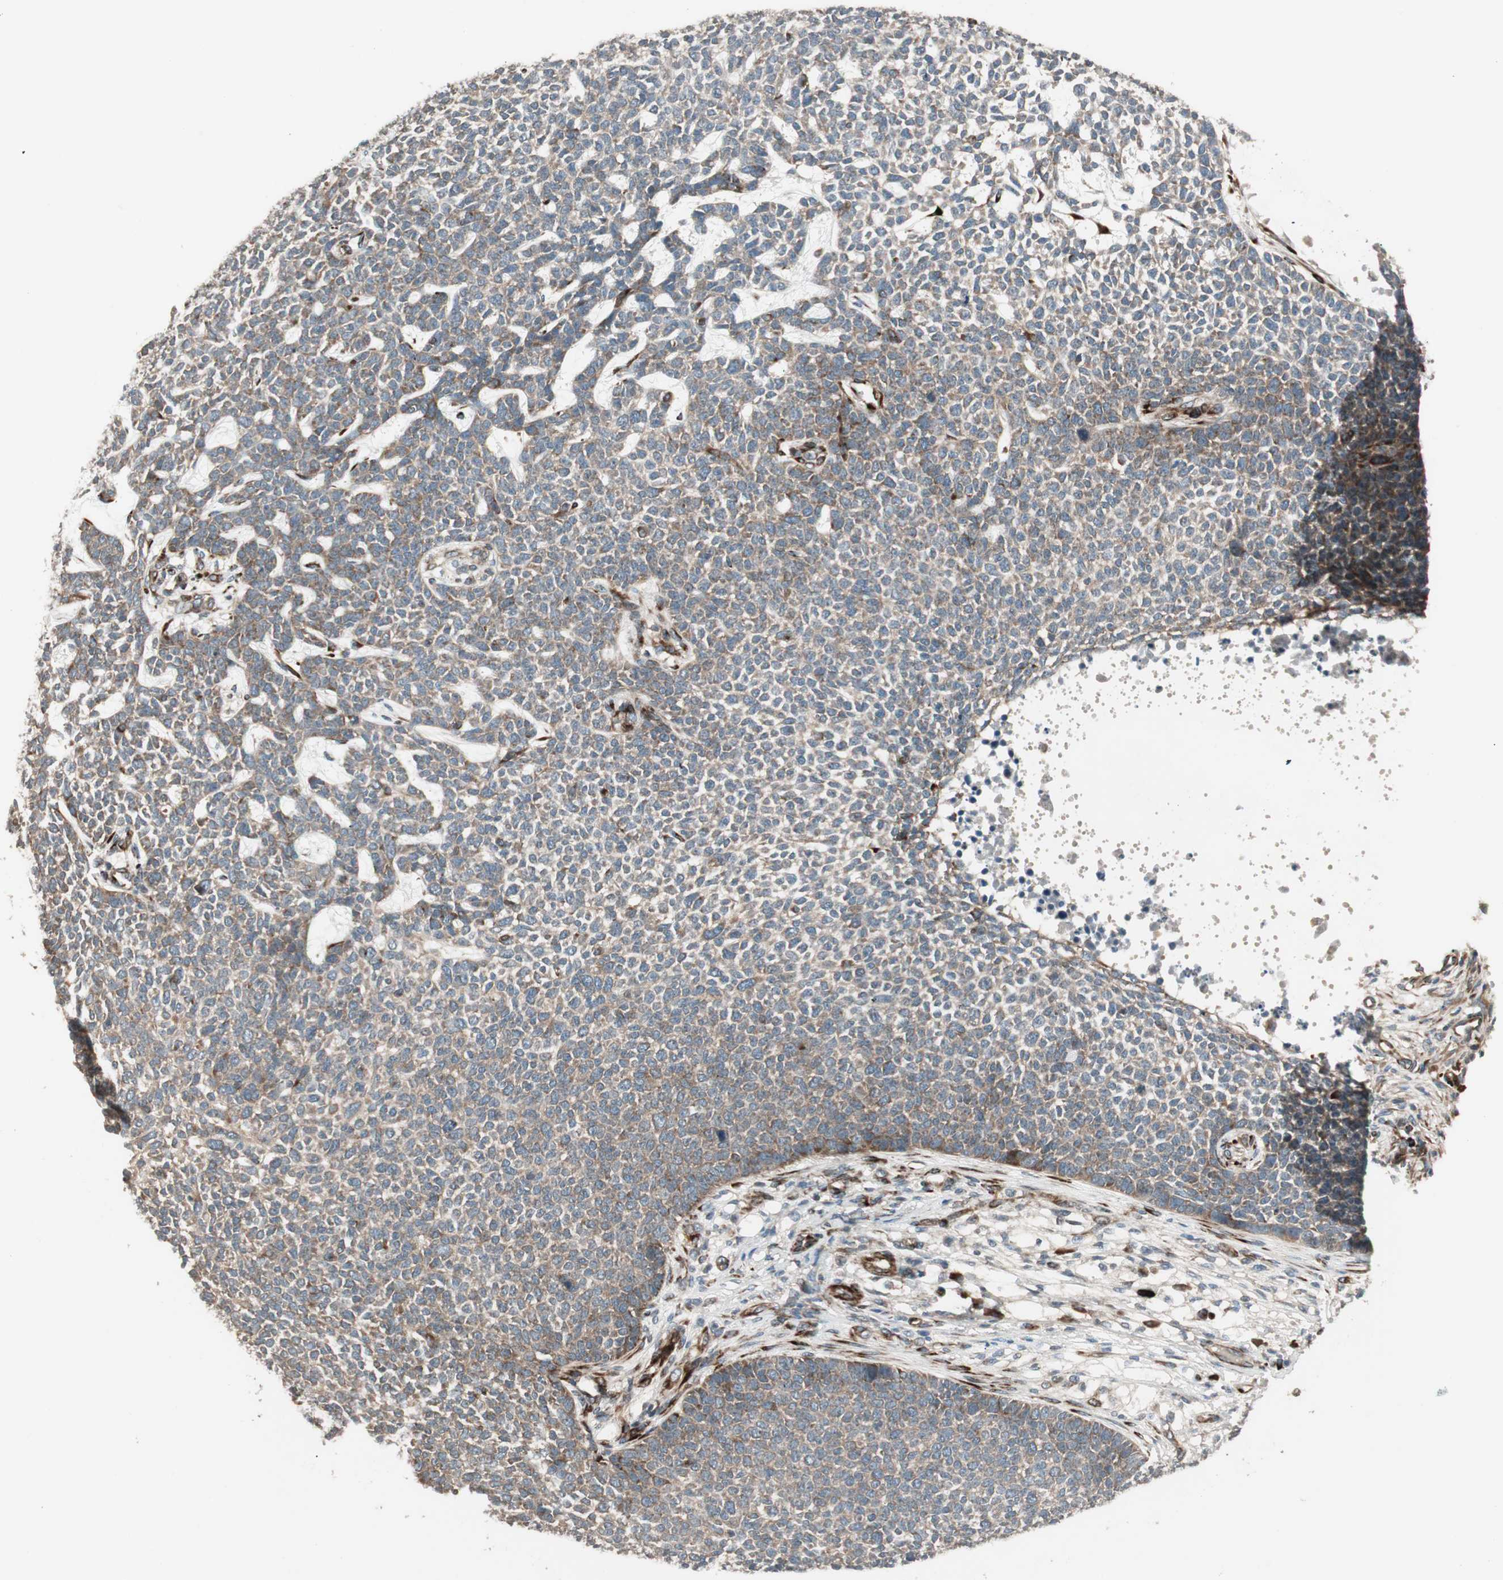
{"staining": {"intensity": "strong", "quantity": "<25%", "location": "cytoplasmic/membranous"}, "tissue": "skin cancer", "cell_type": "Tumor cells", "image_type": "cancer", "snomed": [{"axis": "morphology", "description": "Basal cell carcinoma"}, {"axis": "topography", "description": "Skin"}], "caption": "Immunohistochemistry (IHC) micrograph of human skin cancer stained for a protein (brown), which shows medium levels of strong cytoplasmic/membranous positivity in approximately <25% of tumor cells.", "gene": "PPP2R5E", "patient": {"sex": "female", "age": 84}}